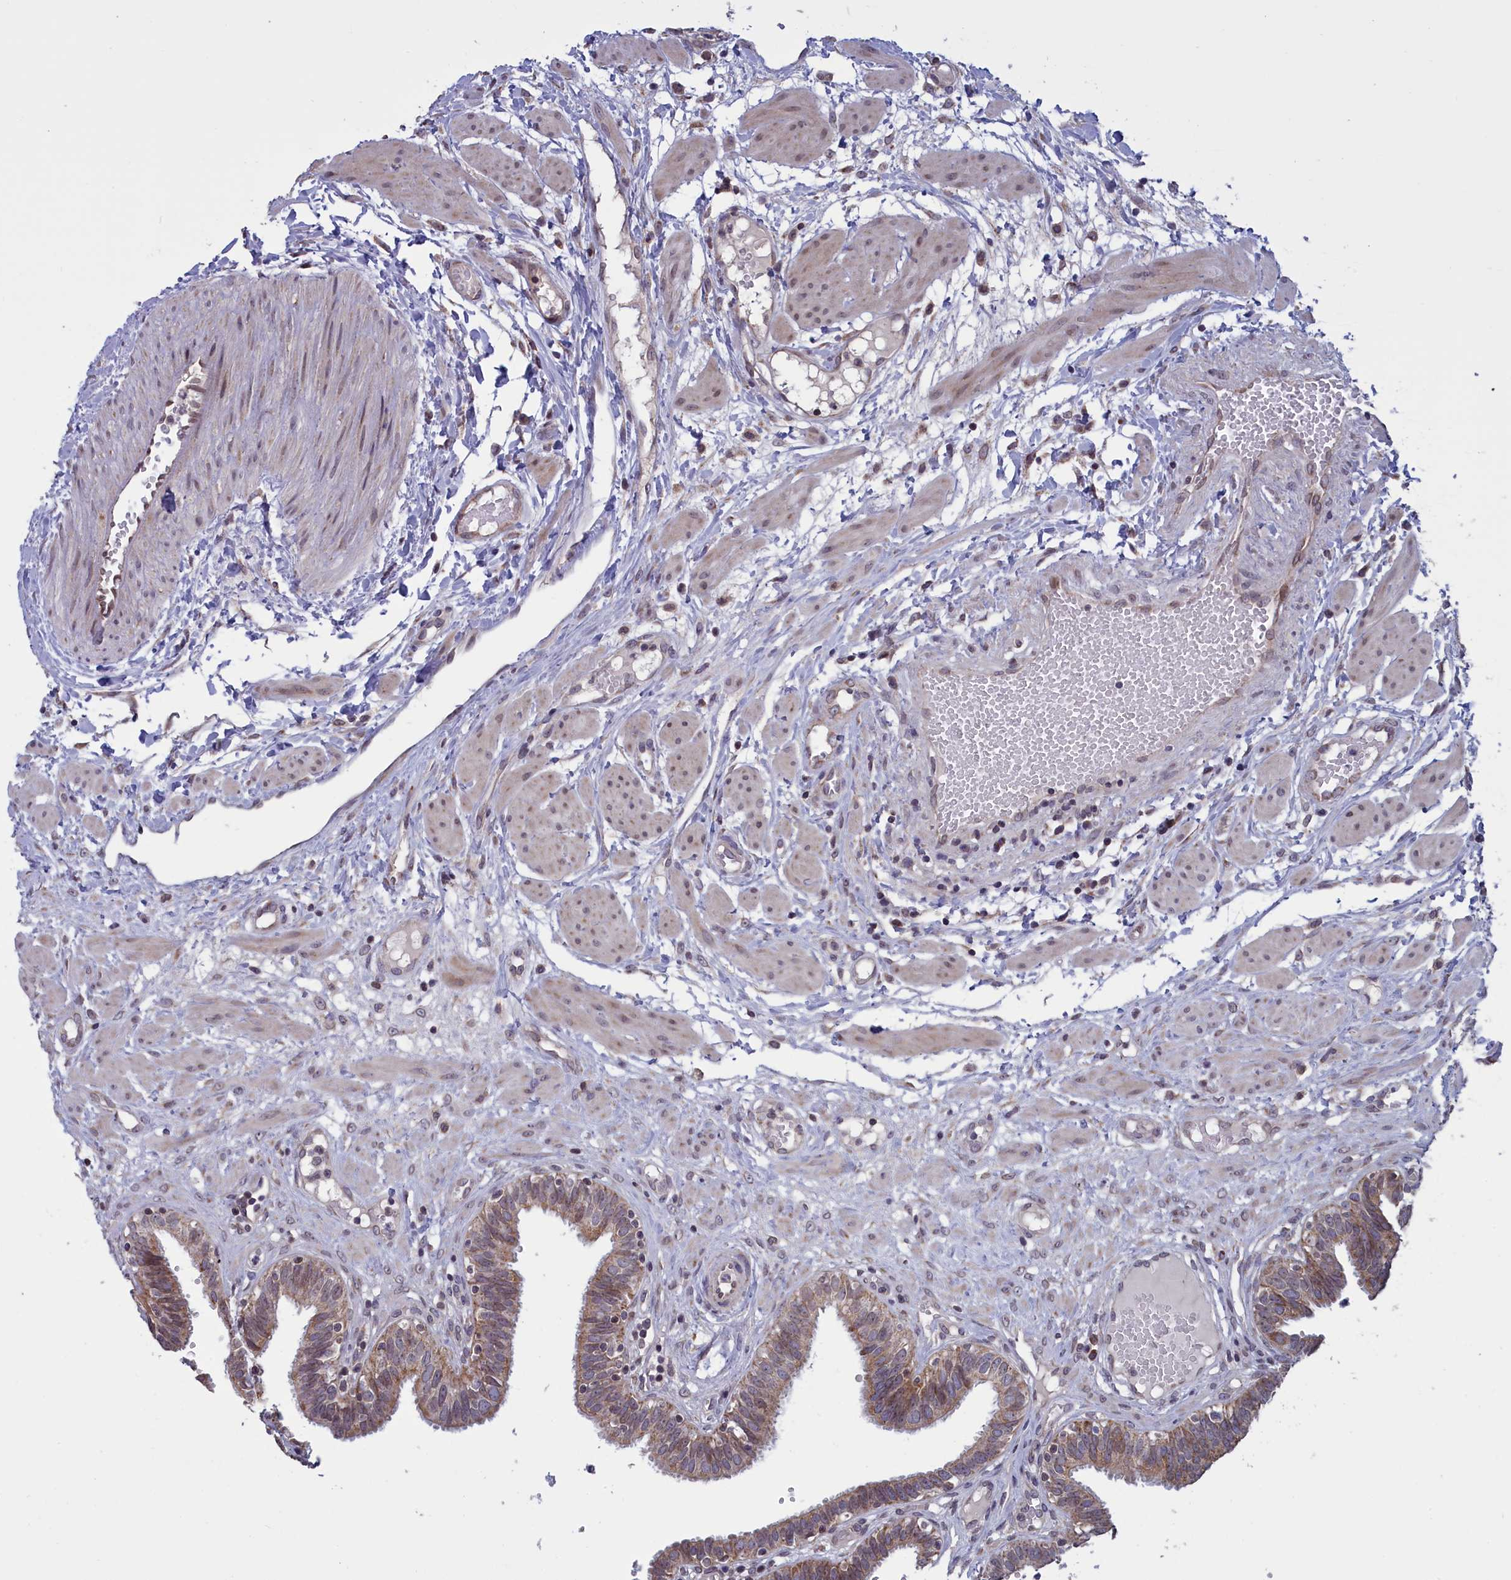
{"staining": {"intensity": "moderate", "quantity": ">75%", "location": "cytoplasmic/membranous,nuclear"}, "tissue": "fallopian tube", "cell_type": "Glandular cells", "image_type": "normal", "snomed": [{"axis": "morphology", "description": "Normal tissue, NOS"}, {"axis": "topography", "description": "Fallopian tube"}, {"axis": "topography", "description": "Placenta"}], "caption": "High-power microscopy captured an immunohistochemistry (IHC) histopathology image of benign fallopian tube, revealing moderate cytoplasmic/membranous,nuclear expression in about >75% of glandular cells.", "gene": "PARS2", "patient": {"sex": "female", "age": 32}}